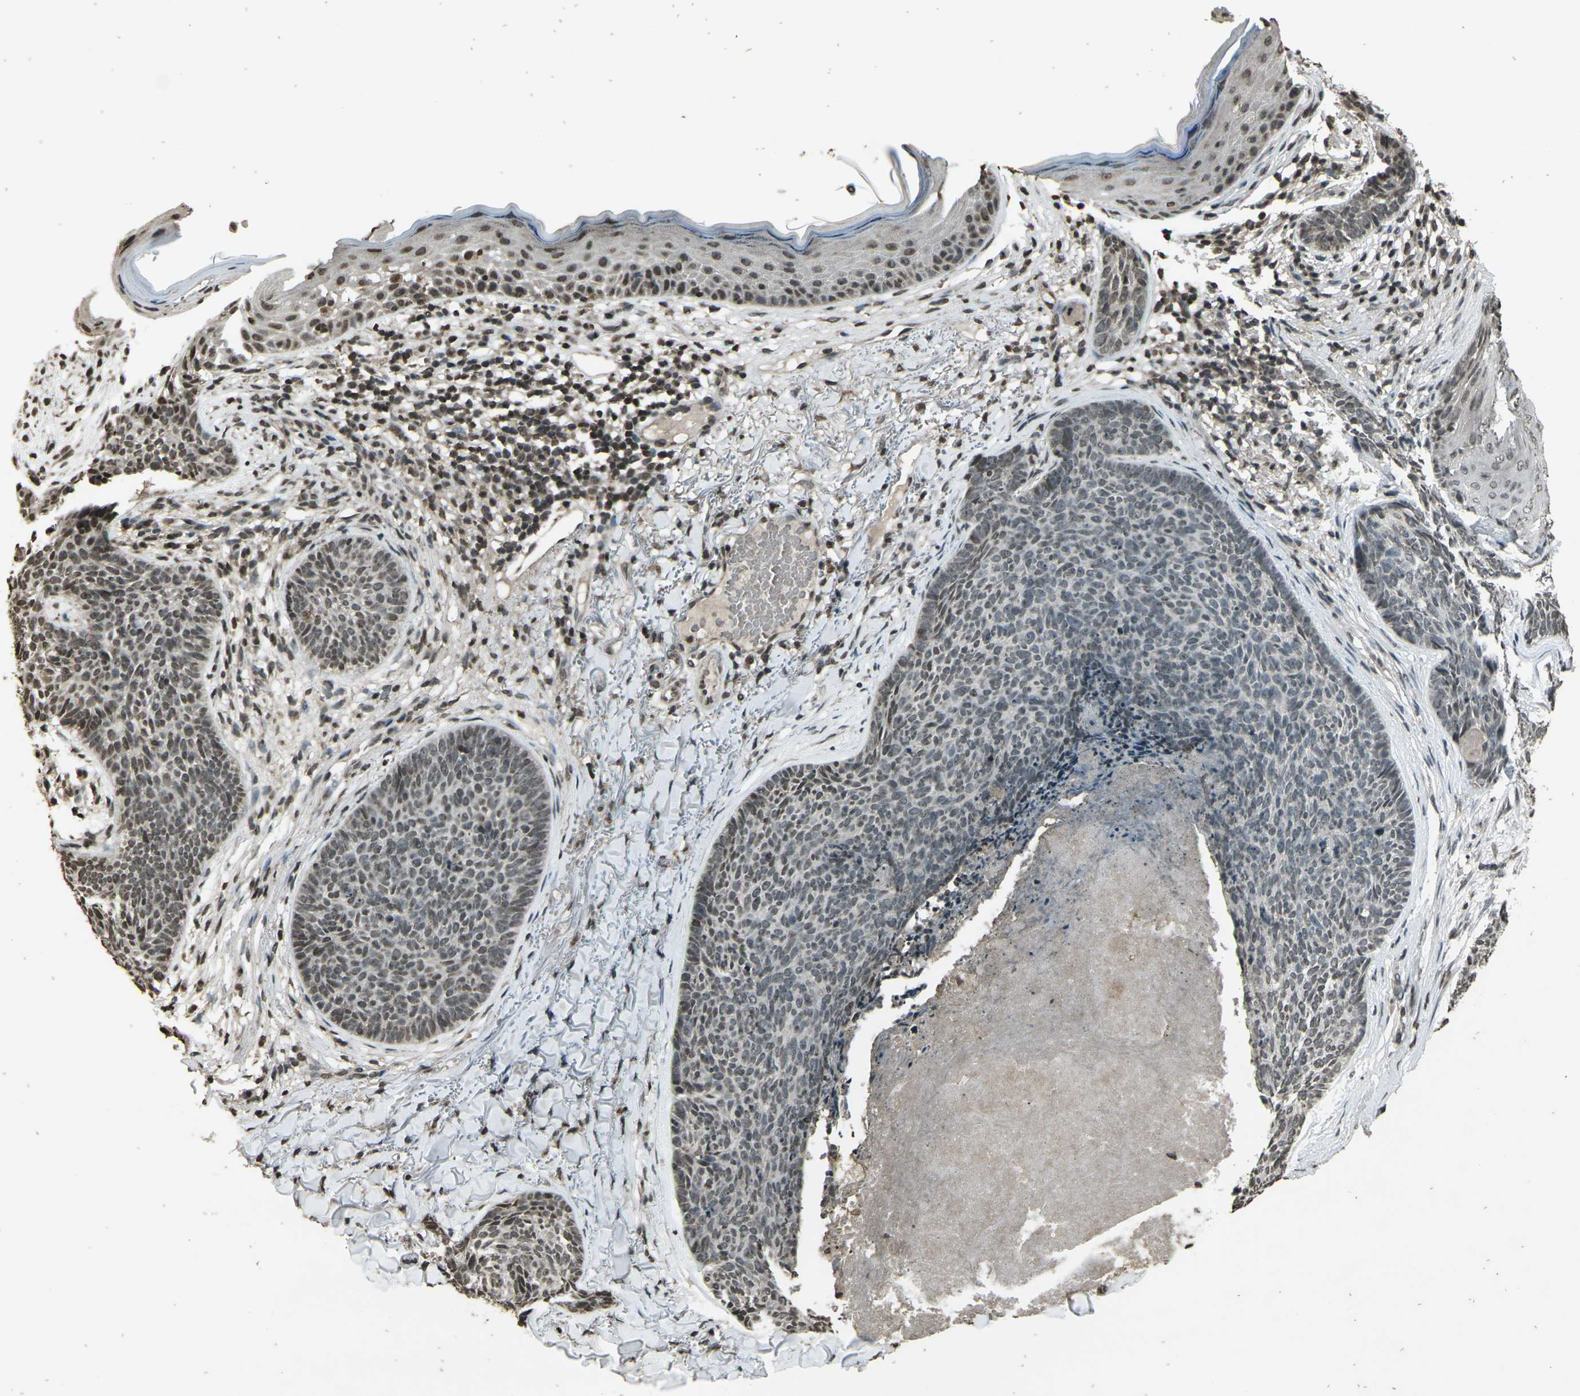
{"staining": {"intensity": "weak", "quantity": "<25%", "location": "nuclear"}, "tissue": "skin cancer", "cell_type": "Tumor cells", "image_type": "cancer", "snomed": [{"axis": "morphology", "description": "Basal cell carcinoma"}, {"axis": "topography", "description": "Skin"}], "caption": "Immunohistochemistry (IHC) photomicrograph of neoplastic tissue: human basal cell carcinoma (skin) stained with DAB (3,3'-diaminobenzidine) displays no significant protein positivity in tumor cells. Brightfield microscopy of IHC stained with DAB (3,3'-diaminobenzidine) (brown) and hematoxylin (blue), captured at high magnification.", "gene": "PRPF8", "patient": {"sex": "female", "age": 70}}